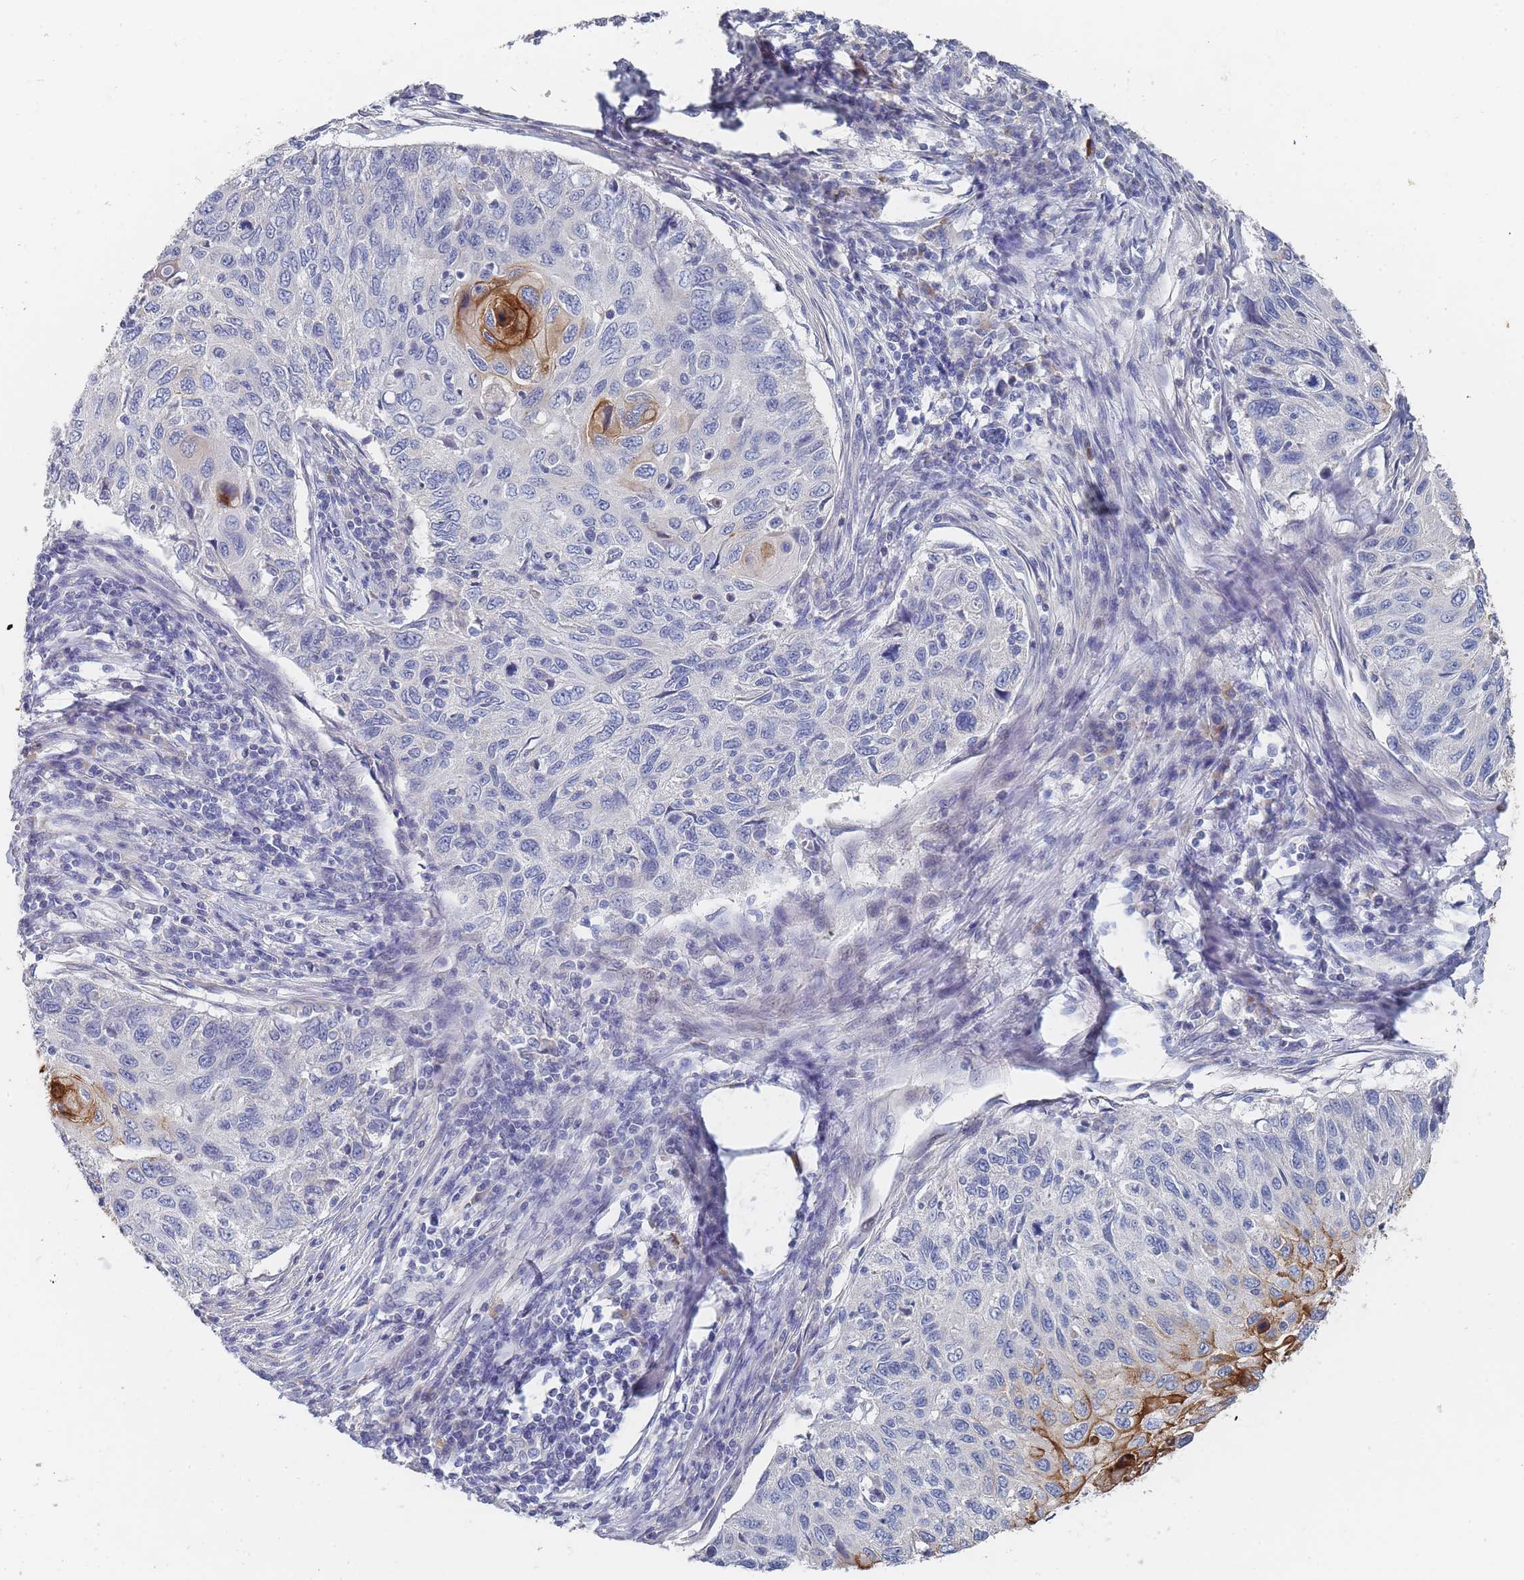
{"staining": {"intensity": "strong", "quantity": "<25%", "location": "cytoplasmic/membranous"}, "tissue": "cervical cancer", "cell_type": "Tumor cells", "image_type": "cancer", "snomed": [{"axis": "morphology", "description": "Squamous cell carcinoma, NOS"}, {"axis": "topography", "description": "Cervix"}], "caption": "Tumor cells exhibit strong cytoplasmic/membranous staining in approximately <25% of cells in cervical cancer. (DAB IHC with brightfield microscopy, high magnification).", "gene": "ACAD11", "patient": {"sex": "female", "age": 70}}